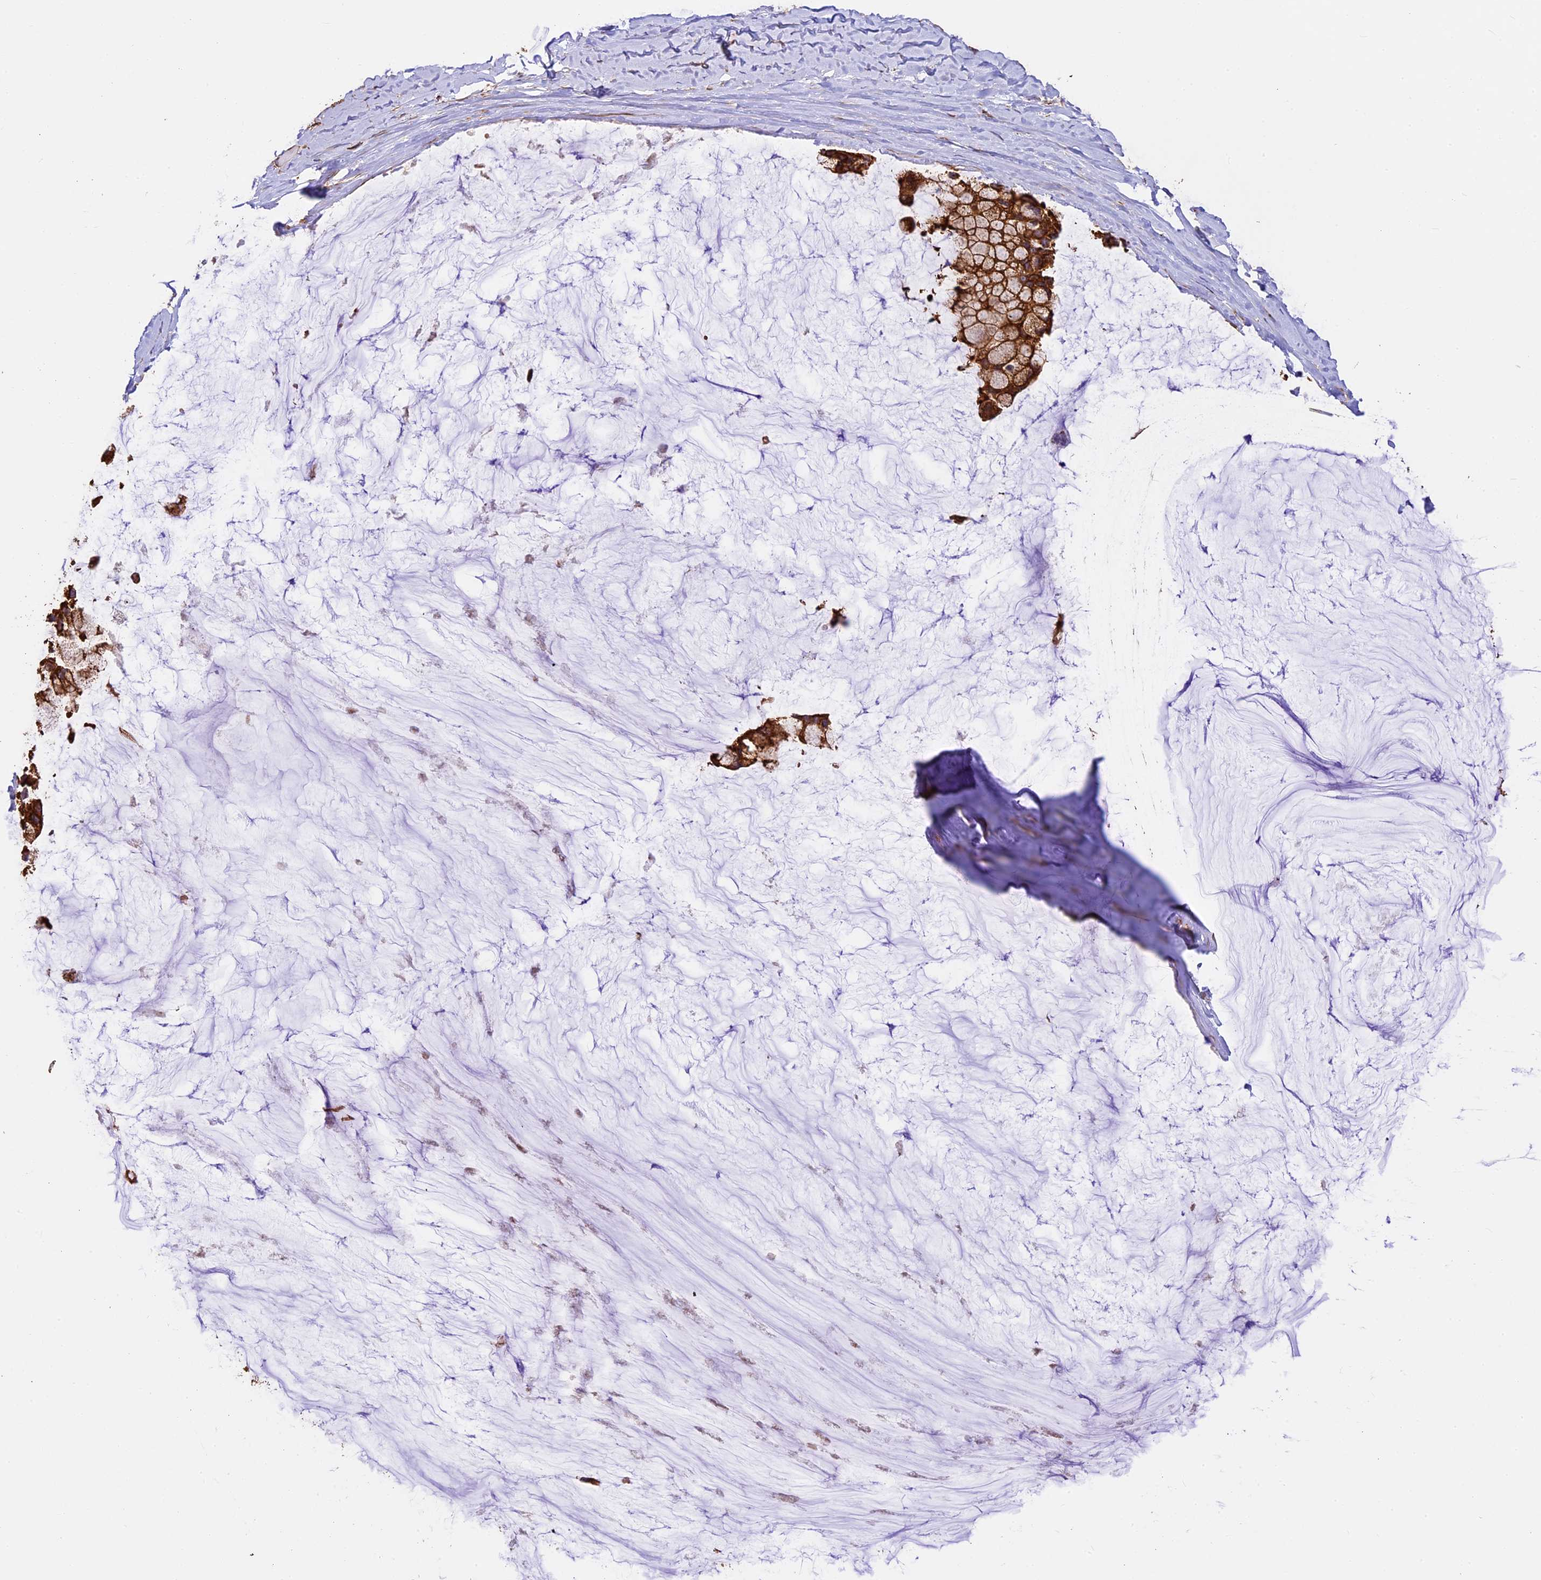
{"staining": {"intensity": "strong", "quantity": ">75%", "location": "cytoplasmic/membranous"}, "tissue": "ovarian cancer", "cell_type": "Tumor cells", "image_type": "cancer", "snomed": [{"axis": "morphology", "description": "Cystadenocarcinoma, mucinous, NOS"}, {"axis": "topography", "description": "Ovary"}], "caption": "This image exhibits immunohistochemistry (IHC) staining of ovarian cancer, with high strong cytoplasmic/membranous expression in about >75% of tumor cells.", "gene": "KARS1", "patient": {"sex": "female", "age": 39}}